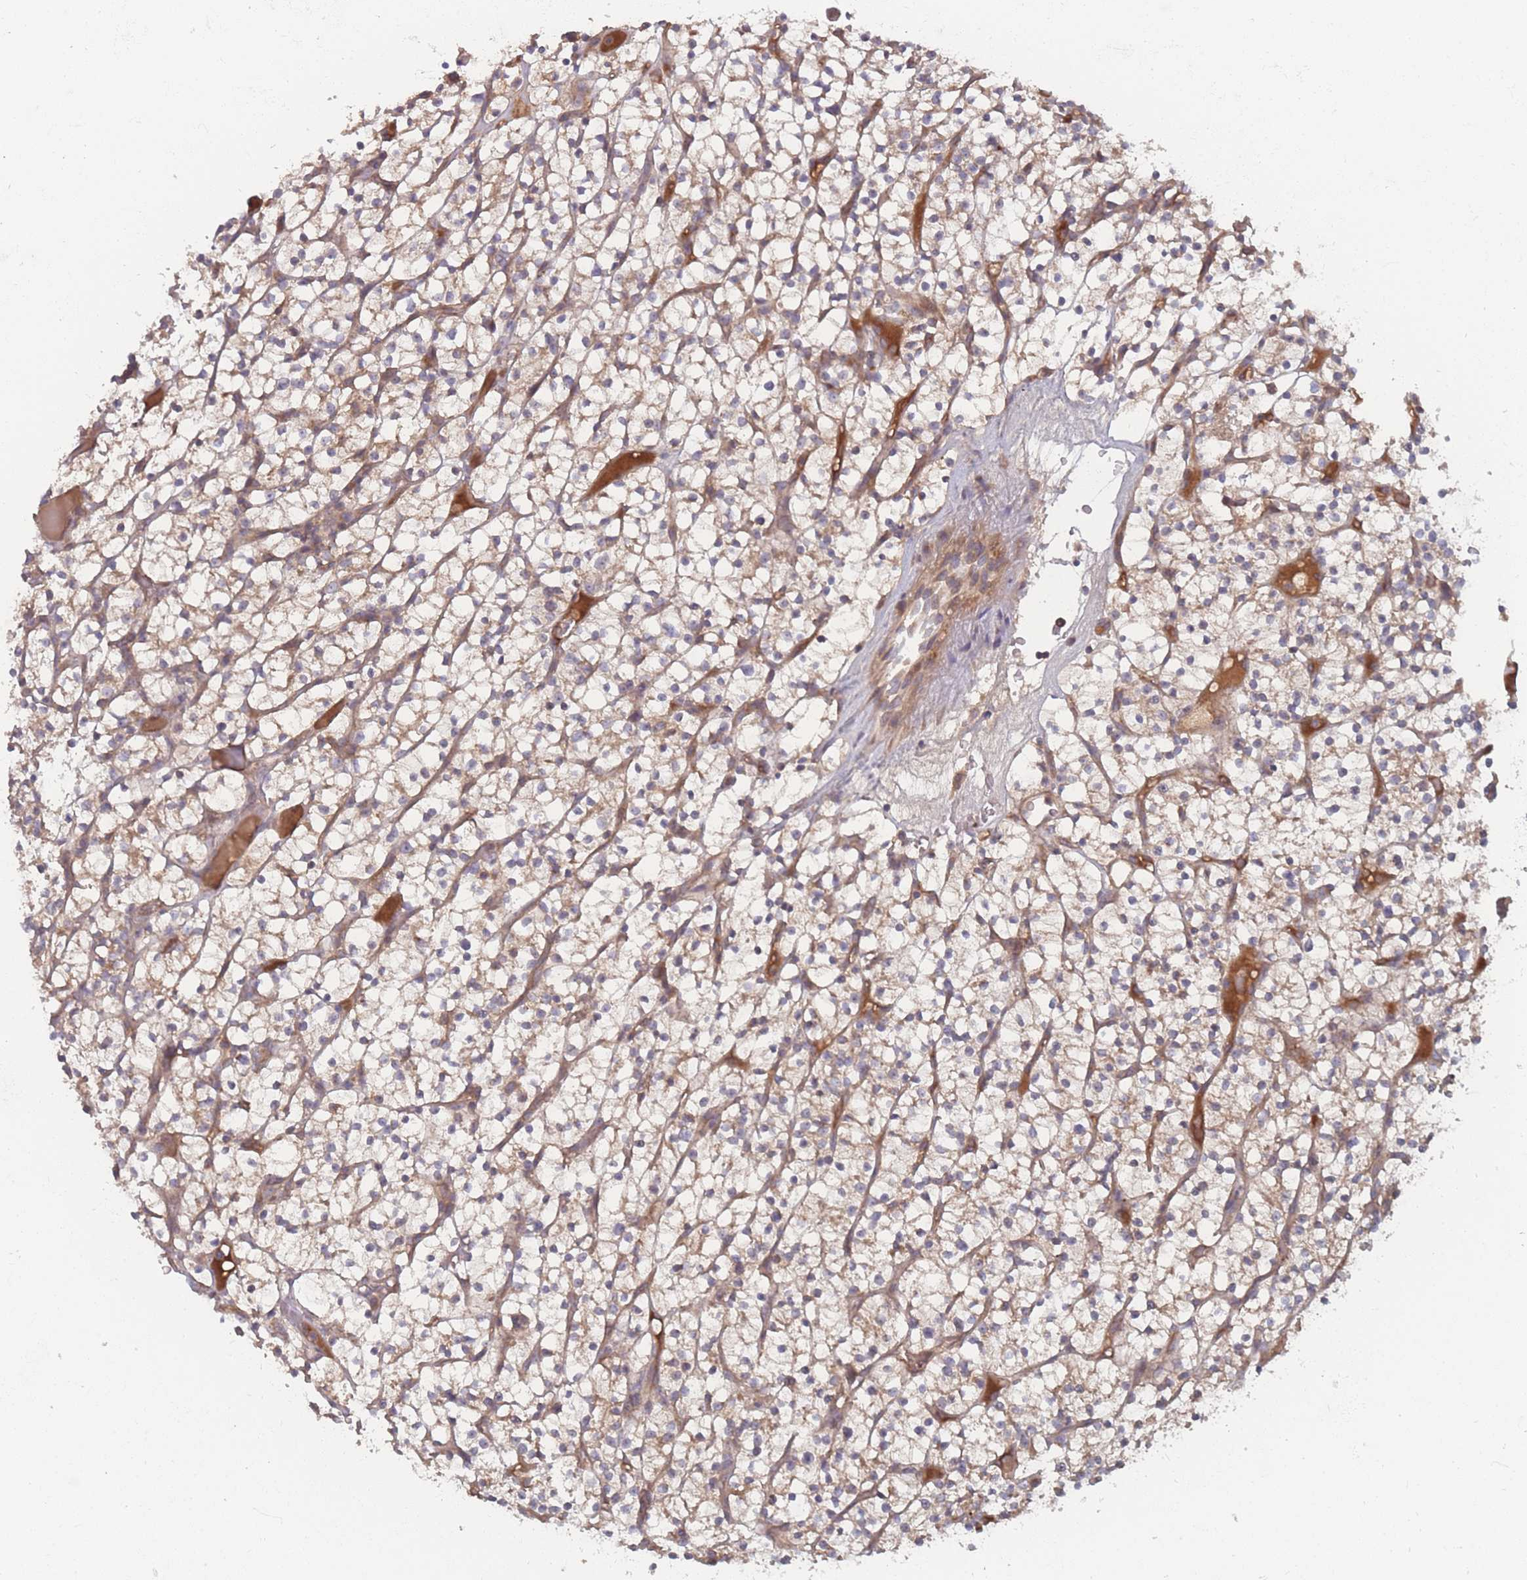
{"staining": {"intensity": "weak", "quantity": ">75%", "location": "cytoplasmic/membranous"}, "tissue": "renal cancer", "cell_type": "Tumor cells", "image_type": "cancer", "snomed": [{"axis": "morphology", "description": "Adenocarcinoma, NOS"}, {"axis": "topography", "description": "Kidney"}], "caption": "A histopathology image of human renal cancer (adenocarcinoma) stained for a protein exhibits weak cytoplasmic/membranous brown staining in tumor cells.", "gene": "ATP5MG", "patient": {"sex": "female", "age": 64}}